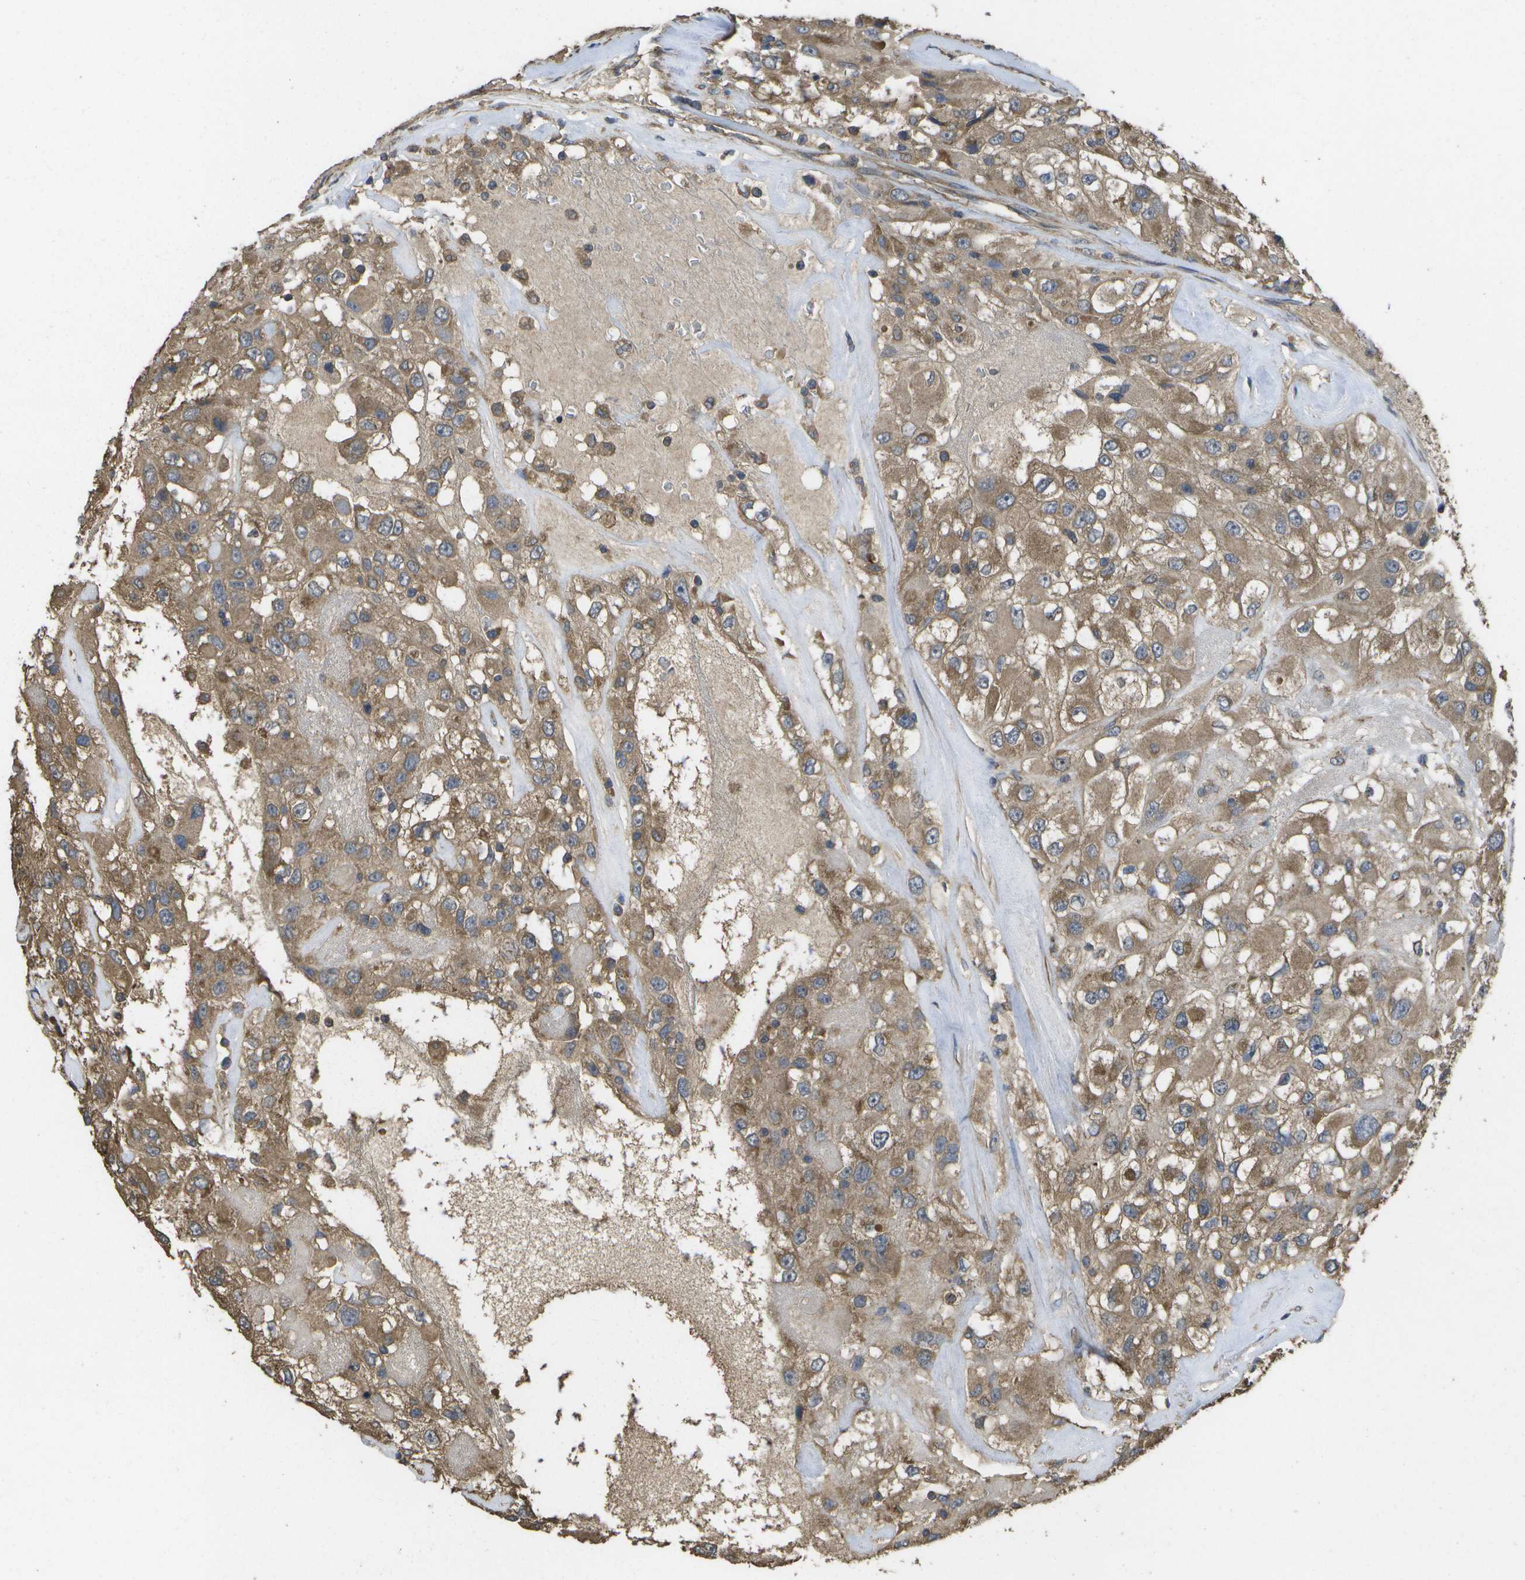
{"staining": {"intensity": "moderate", "quantity": ">75%", "location": "cytoplasmic/membranous"}, "tissue": "renal cancer", "cell_type": "Tumor cells", "image_type": "cancer", "snomed": [{"axis": "morphology", "description": "Adenocarcinoma, NOS"}, {"axis": "topography", "description": "Kidney"}], "caption": "High-magnification brightfield microscopy of renal cancer stained with DAB (brown) and counterstained with hematoxylin (blue). tumor cells exhibit moderate cytoplasmic/membranous positivity is appreciated in approximately>75% of cells.", "gene": "SACS", "patient": {"sex": "female", "age": 52}}